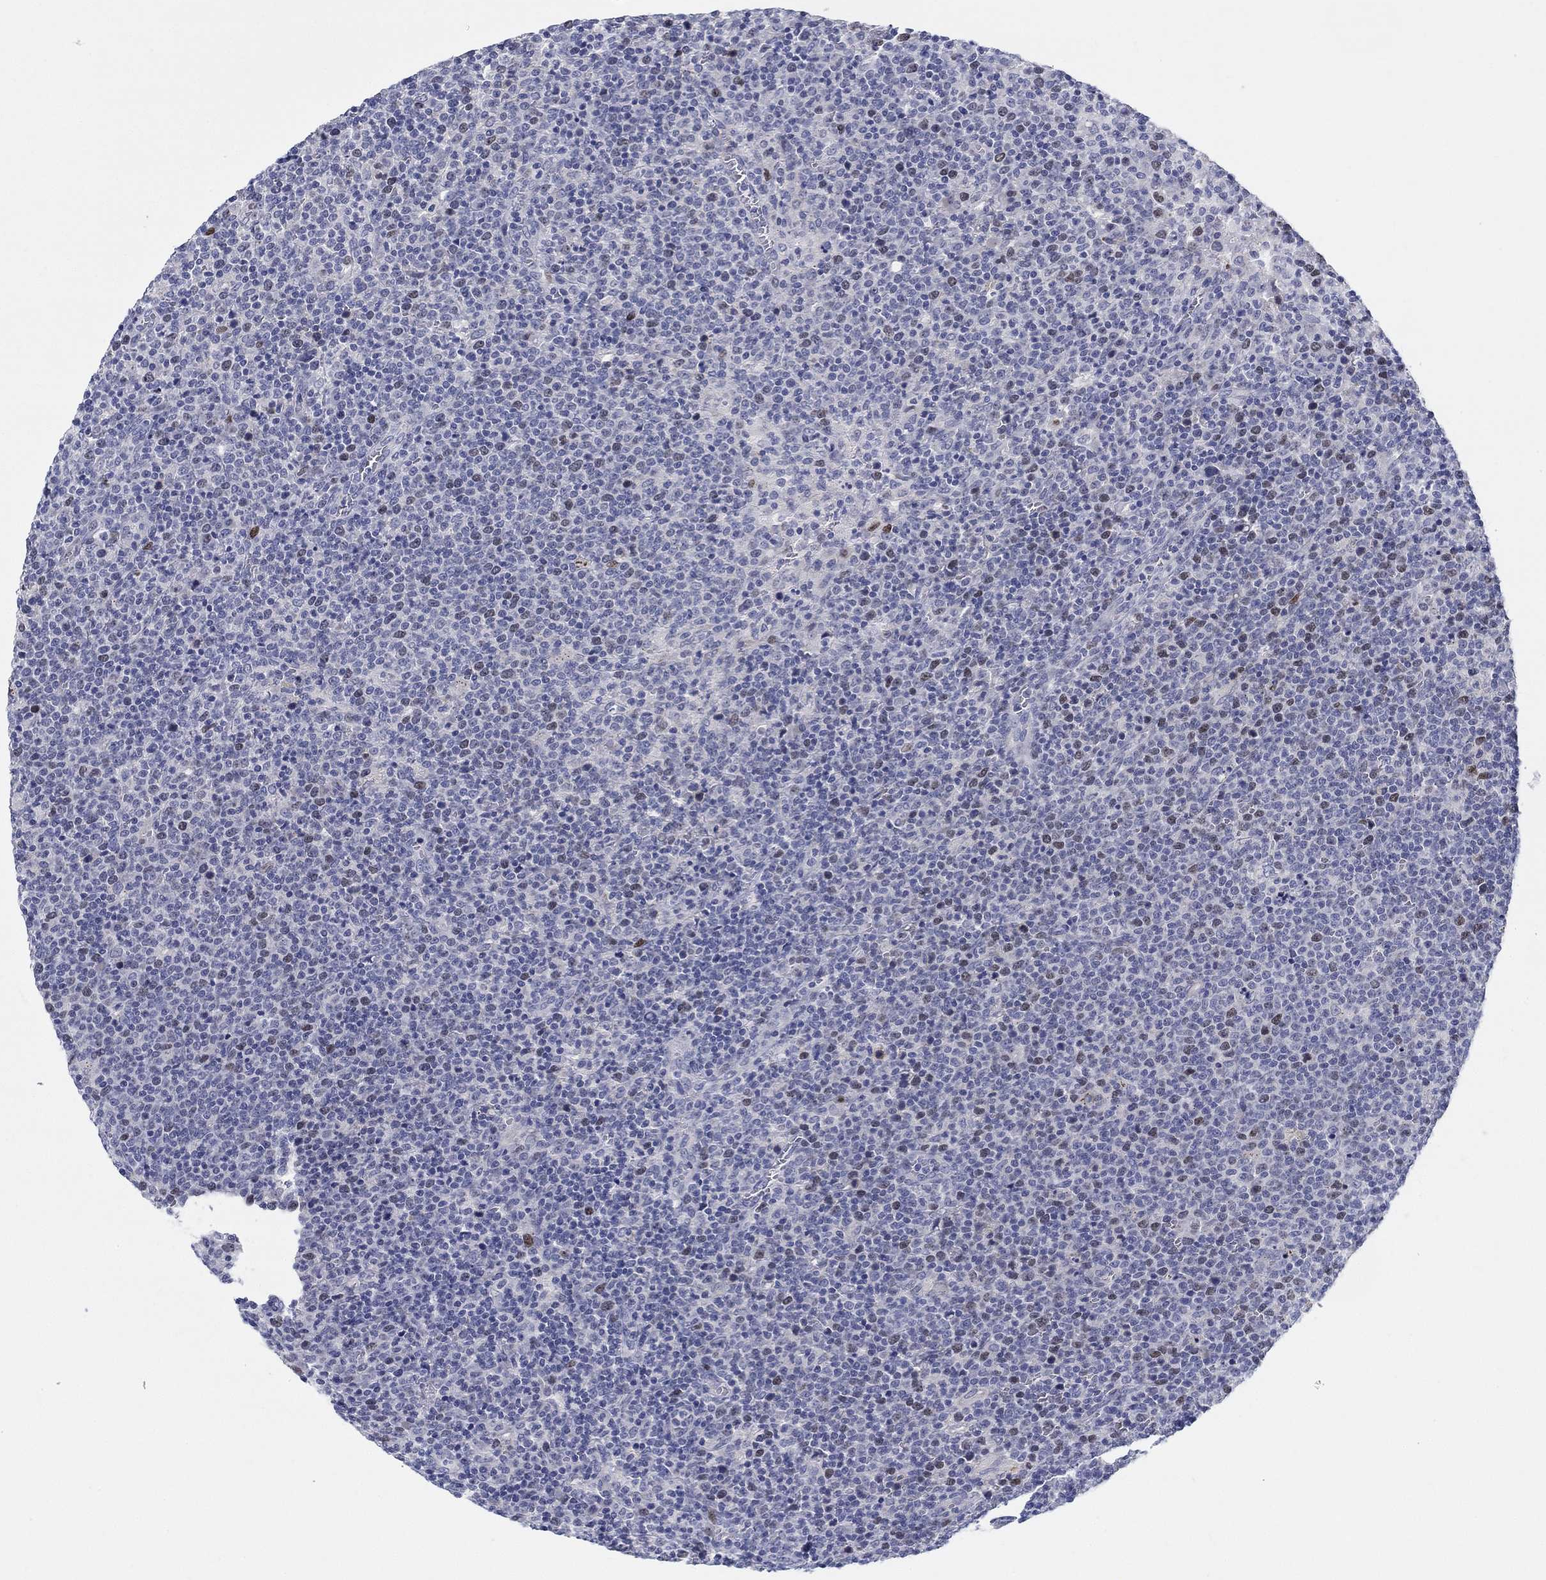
{"staining": {"intensity": "negative", "quantity": "none", "location": "none"}, "tissue": "lymphoma", "cell_type": "Tumor cells", "image_type": "cancer", "snomed": [{"axis": "morphology", "description": "Malignant lymphoma, non-Hodgkin's type, High grade"}, {"axis": "topography", "description": "Lymph node"}], "caption": "Immunohistochemistry (IHC) micrograph of human high-grade malignant lymphoma, non-Hodgkin's type stained for a protein (brown), which displays no positivity in tumor cells.", "gene": "PRC1", "patient": {"sex": "male", "age": 61}}